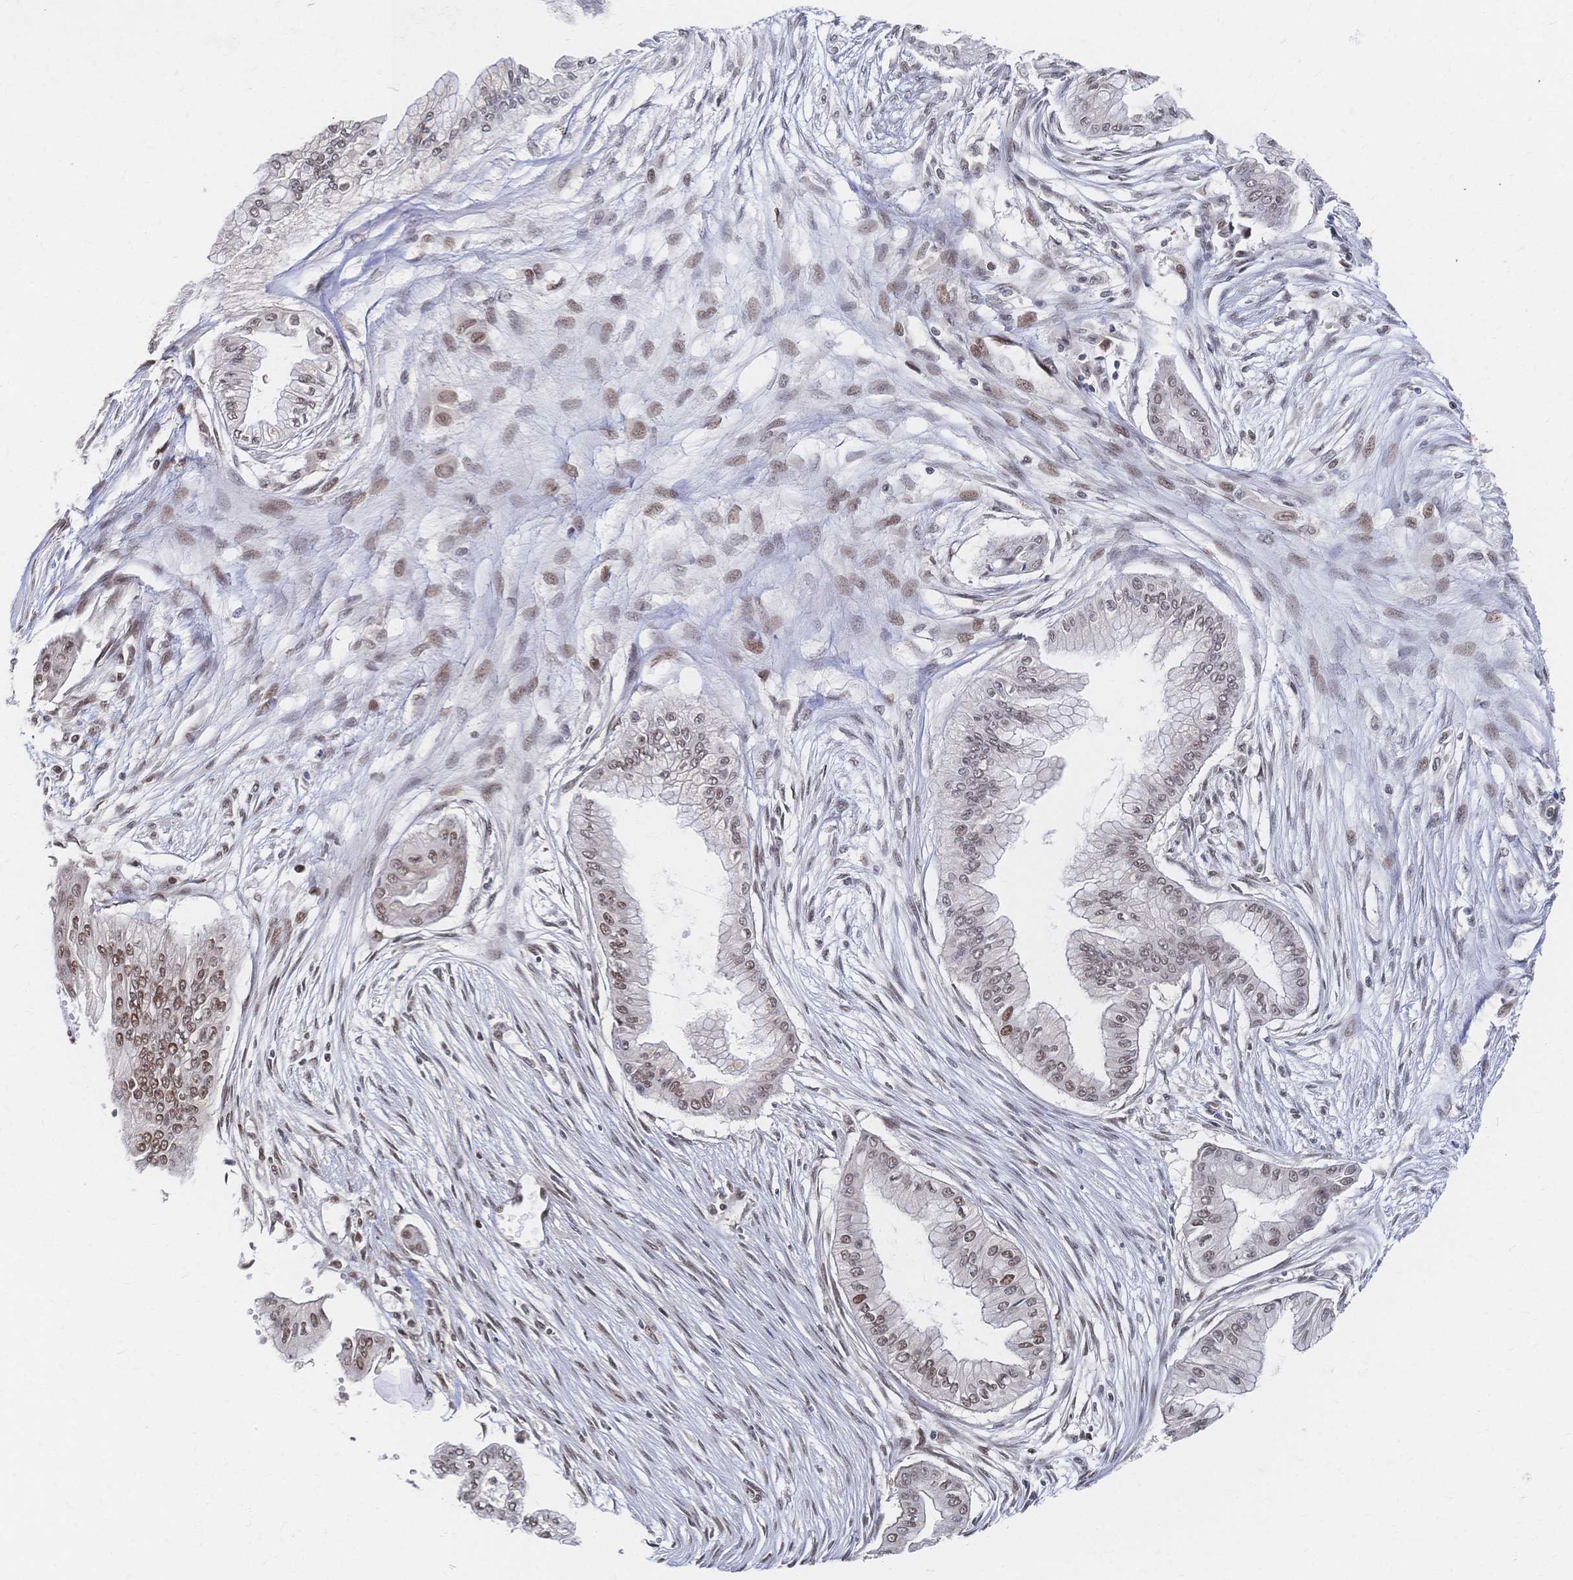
{"staining": {"intensity": "weak", "quantity": ">75%", "location": "nuclear"}, "tissue": "pancreatic cancer", "cell_type": "Tumor cells", "image_type": "cancer", "snomed": [{"axis": "morphology", "description": "Adenocarcinoma, NOS"}, {"axis": "topography", "description": "Pancreas"}], "caption": "Protein positivity by immunohistochemistry exhibits weak nuclear expression in about >75% of tumor cells in pancreatic adenocarcinoma.", "gene": "NELFA", "patient": {"sex": "female", "age": 68}}